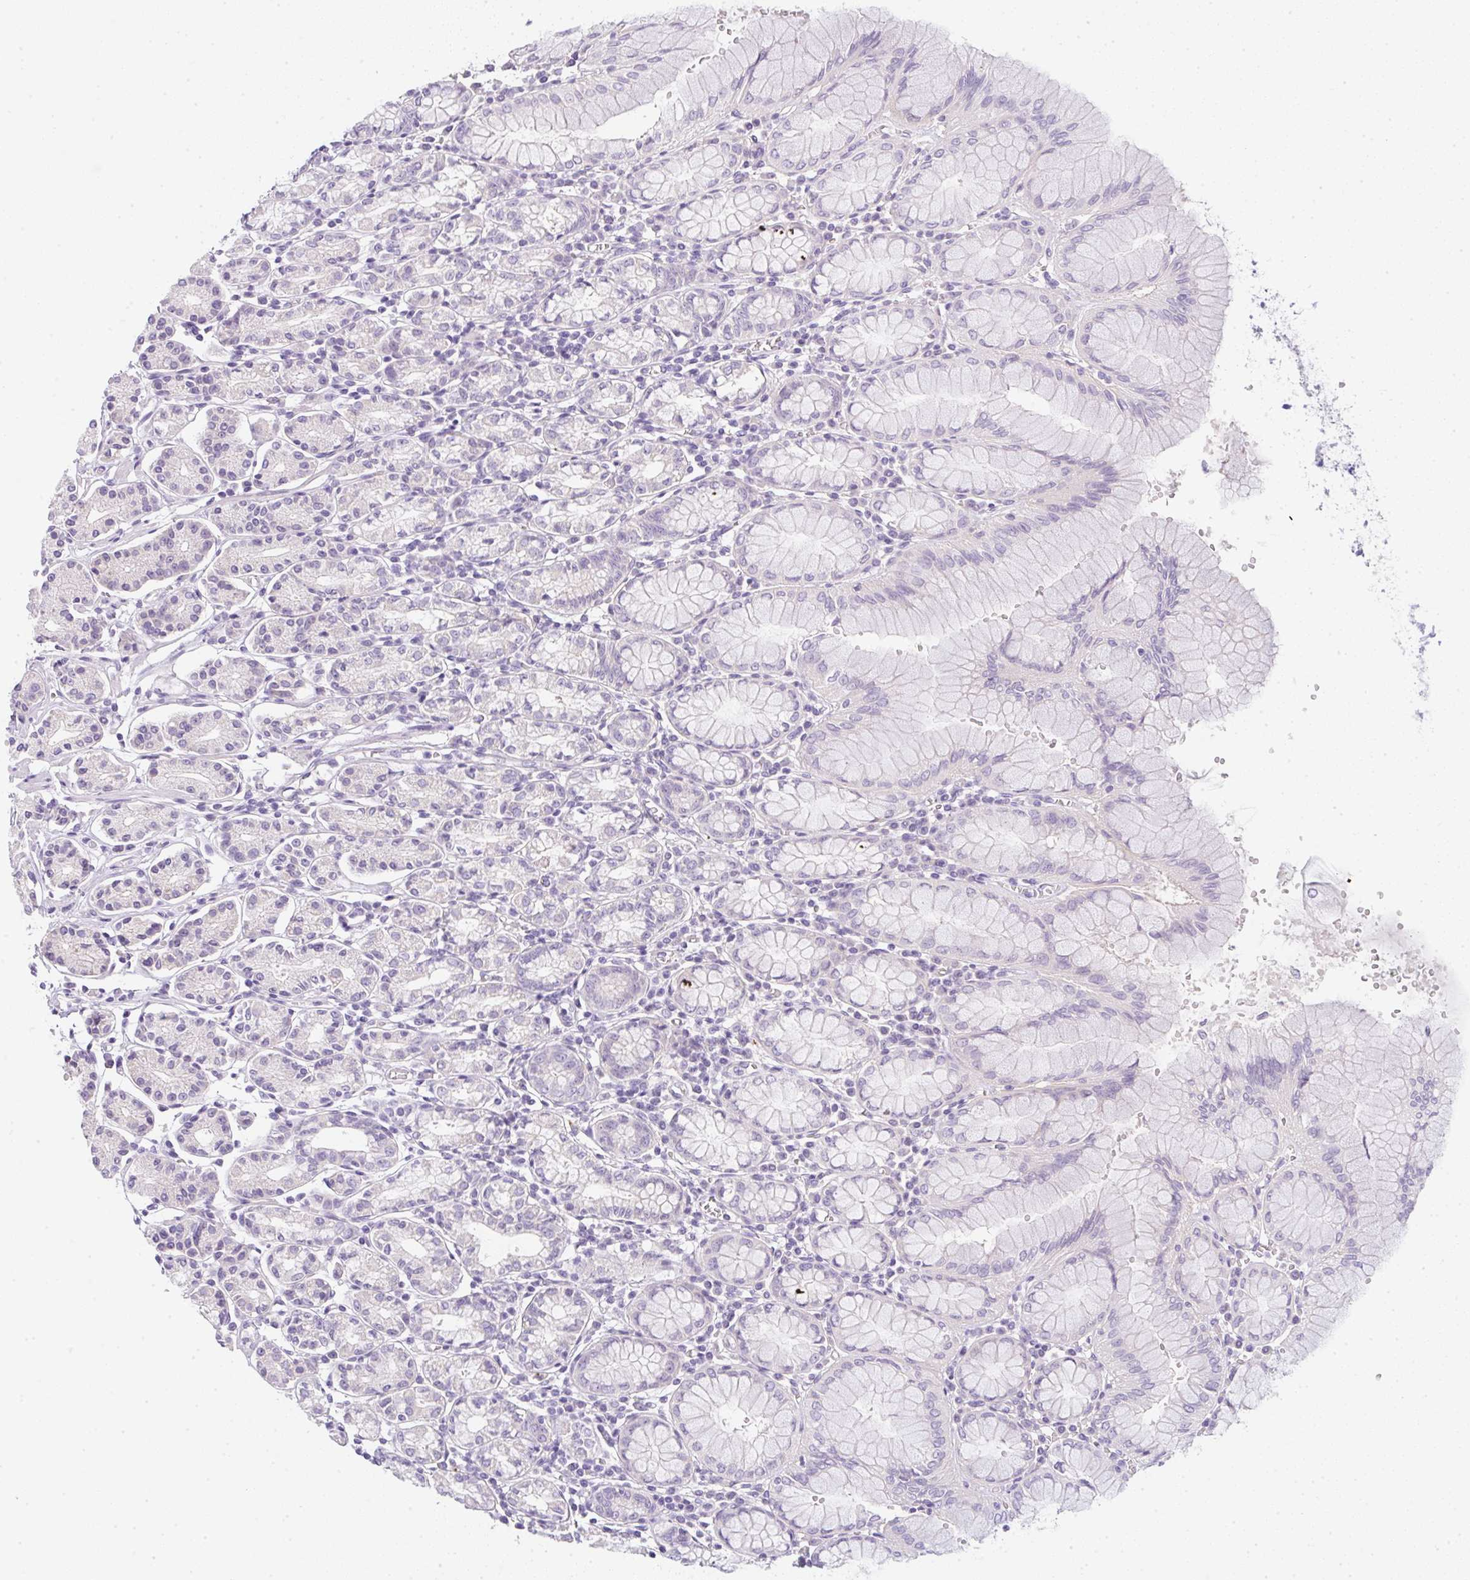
{"staining": {"intensity": "negative", "quantity": "none", "location": "none"}, "tissue": "stomach", "cell_type": "Glandular cells", "image_type": "normal", "snomed": [{"axis": "morphology", "description": "Normal tissue, NOS"}, {"axis": "topography", "description": "Stomach"}], "caption": "This photomicrograph is of unremarkable stomach stained with immunohistochemistry (IHC) to label a protein in brown with the nuclei are counter-stained blue. There is no staining in glandular cells. Nuclei are stained in blue.", "gene": "LPAR4", "patient": {"sex": "female", "age": 62}}